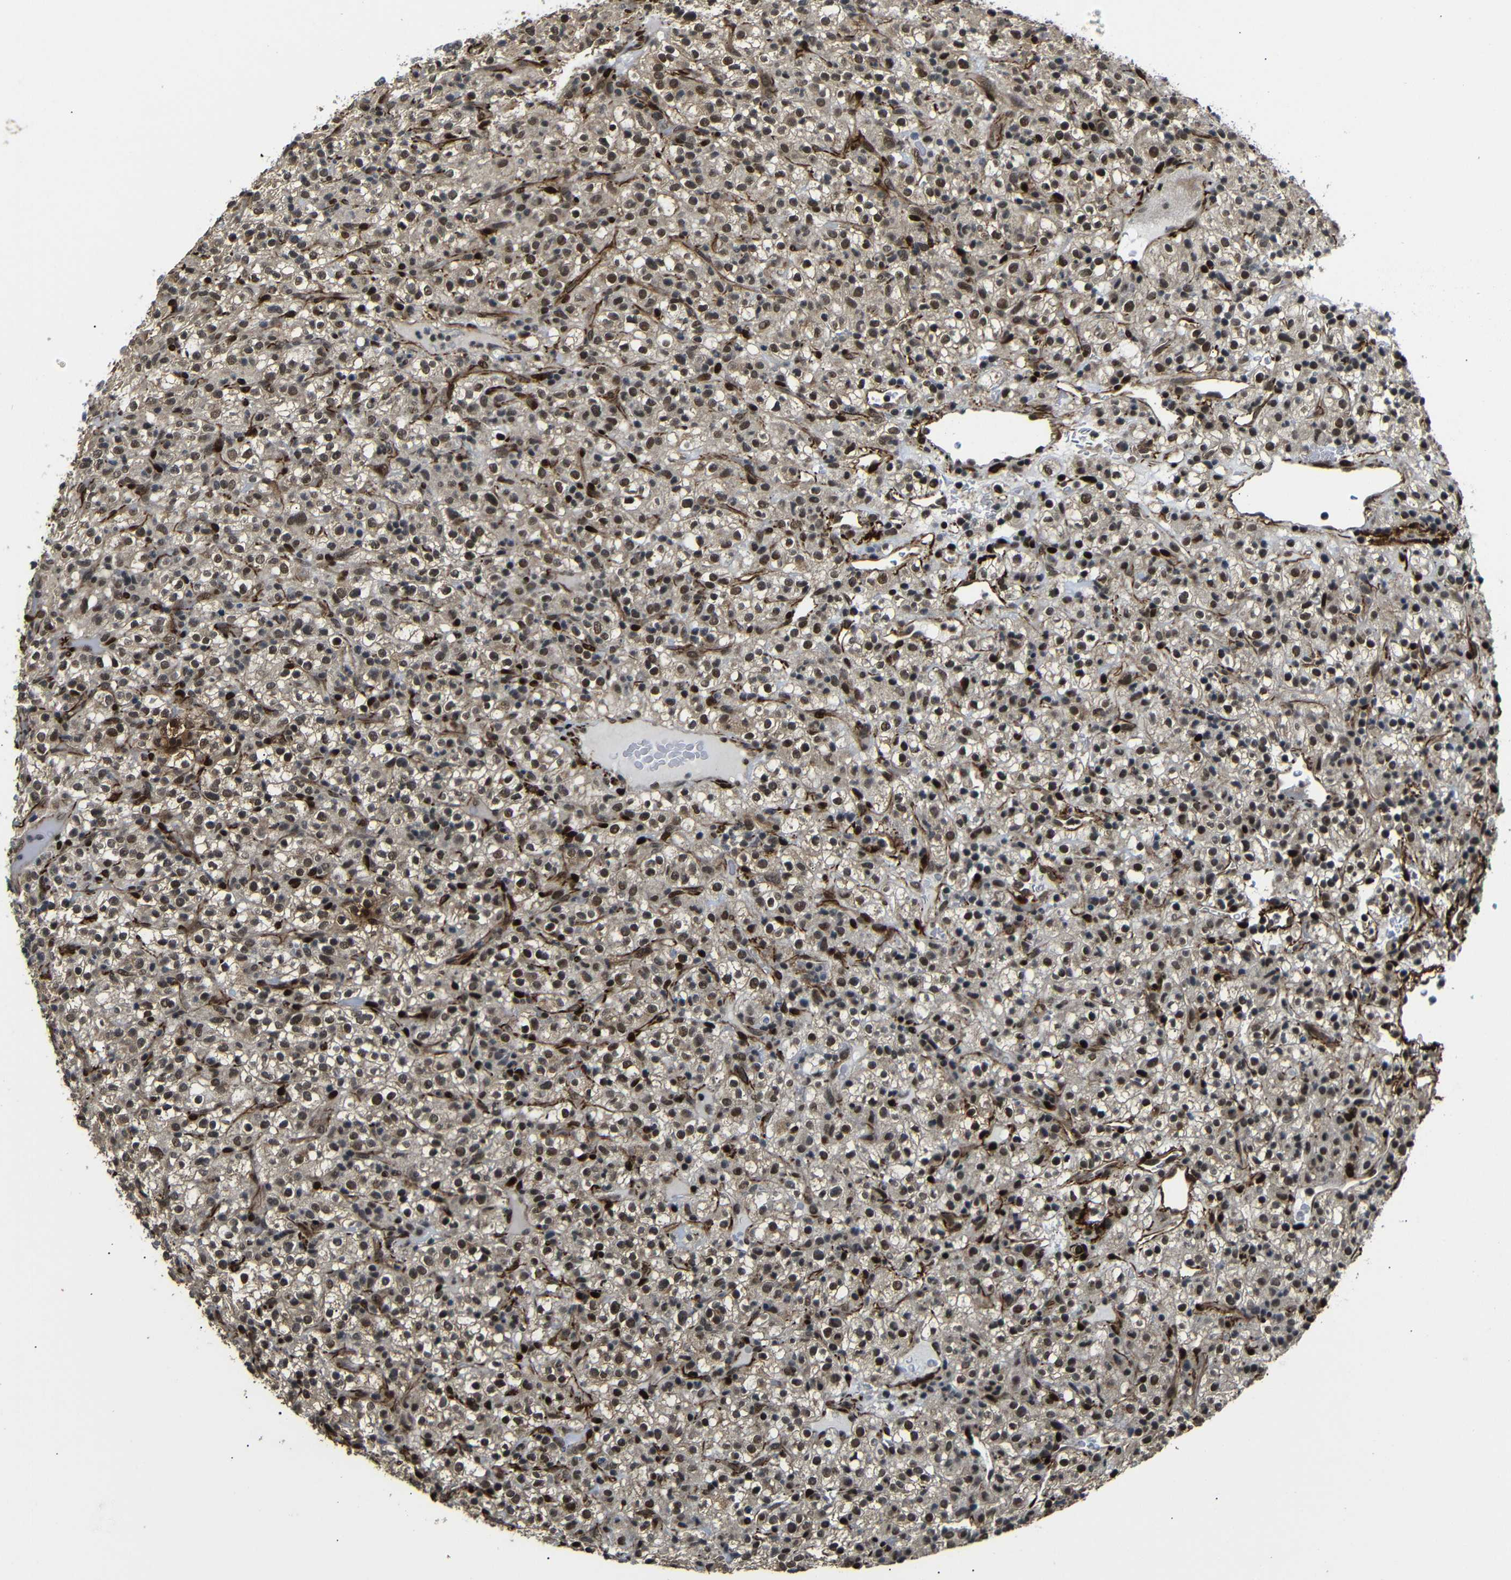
{"staining": {"intensity": "moderate", "quantity": ">75%", "location": "cytoplasmic/membranous,nuclear"}, "tissue": "renal cancer", "cell_type": "Tumor cells", "image_type": "cancer", "snomed": [{"axis": "morphology", "description": "Normal tissue, NOS"}, {"axis": "morphology", "description": "Adenocarcinoma, NOS"}, {"axis": "topography", "description": "Kidney"}], "caption": "Human renal cancer stained with a brown dye shows moderate cytoplasmic/membranous and nuclear positive staining in approximately >75% of tumor cells.", "gene": "TBX2", "patient": {"sex": "female", "age": 72}}